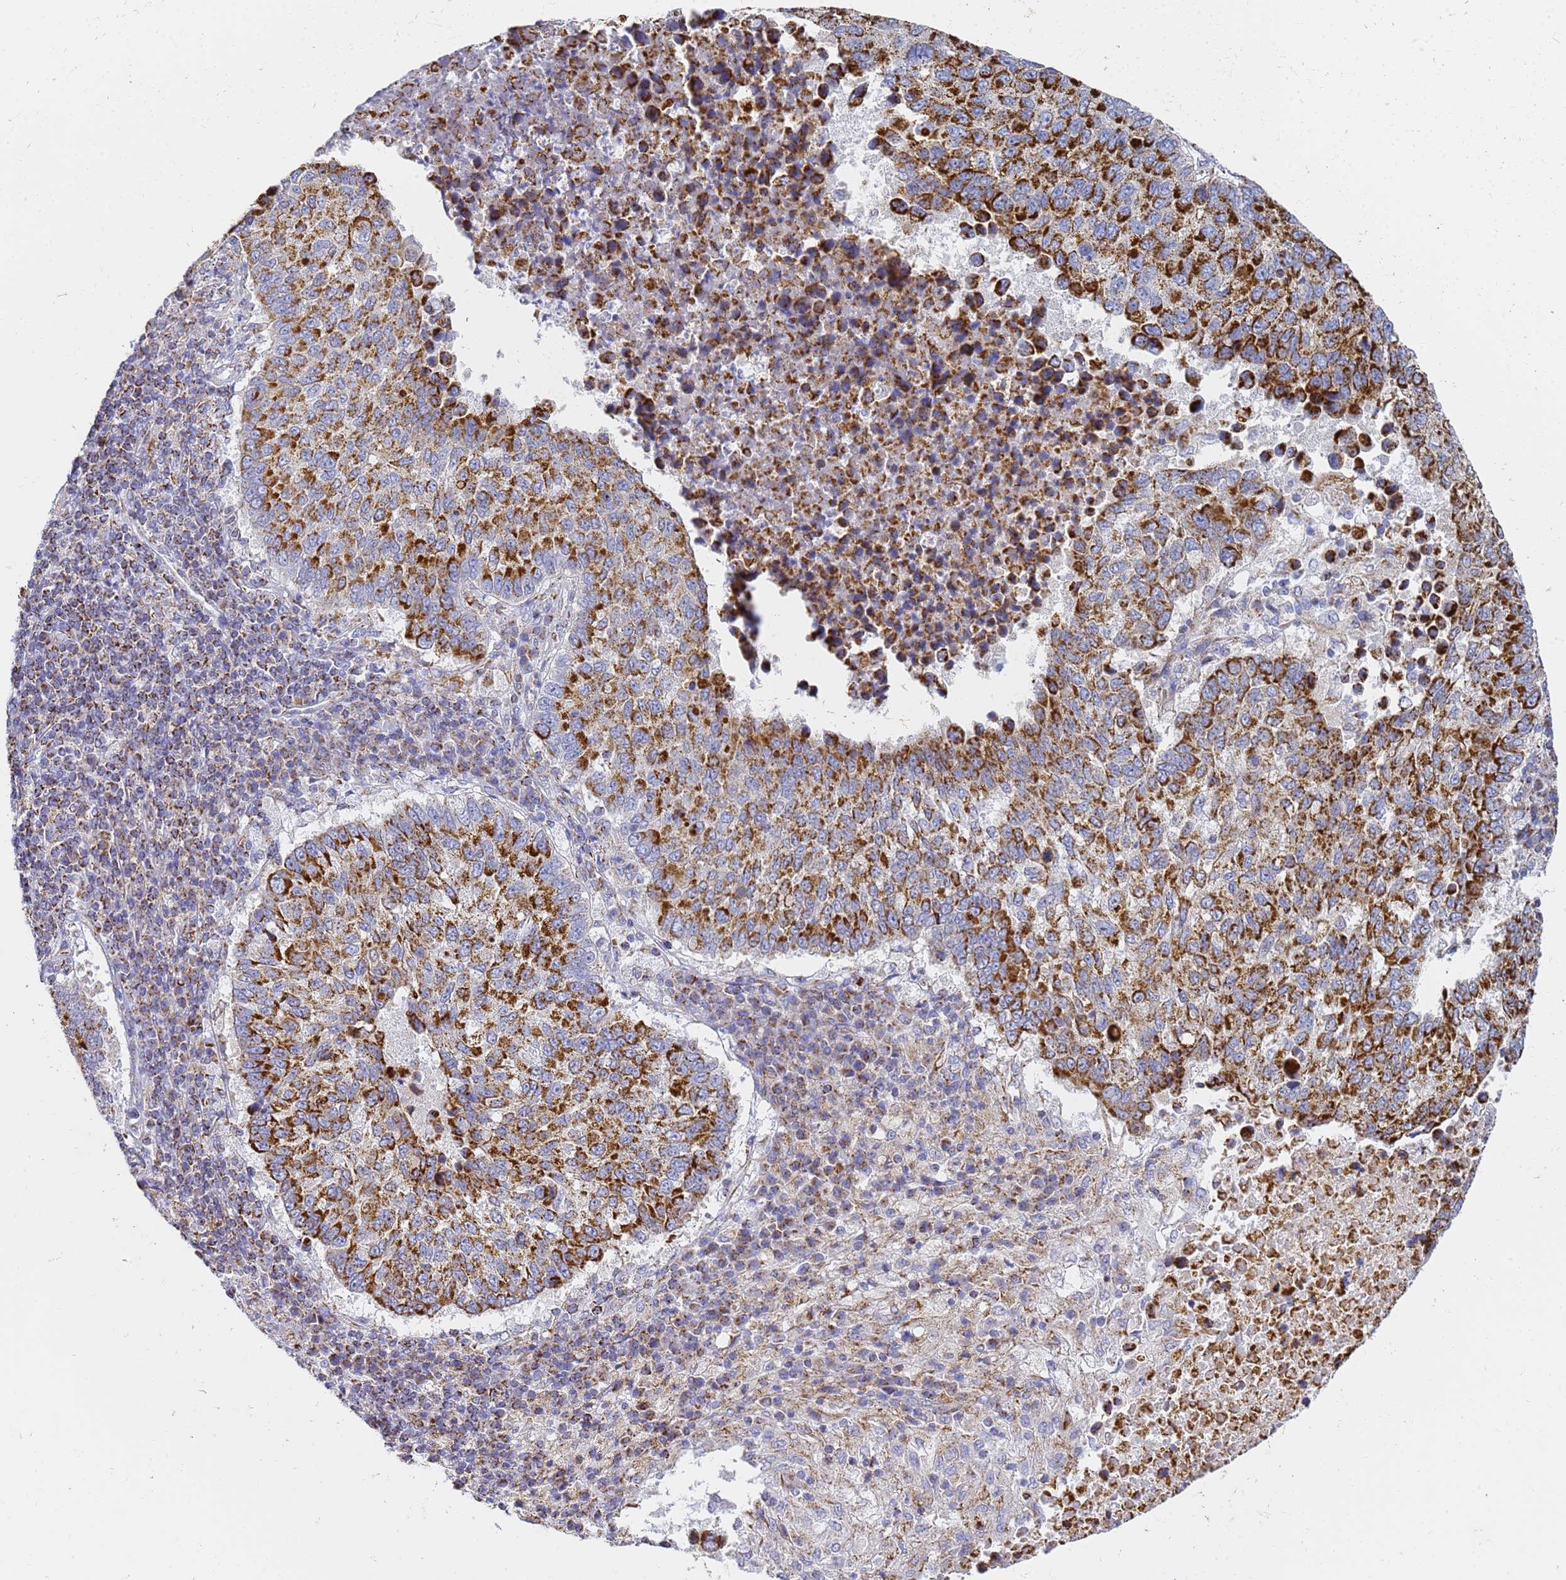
{"staining": {"intensity": "strong", "quantity": ">75%", "location": "cytoplasmic/membranous"}, "tissue": "lung cancer", "cell_type": "Tumor cells", "image_type": "cancer", "snomed": [{"axis": "morphology", "description": "Squamous cell carcinoma, NOS"}, {"axis": "topography", "description": "Lung"}], "caption": "DAB (3,3'-diaminobenzidine) immunohistochemical staining of human lung squamous cell carcinoma exhibits strong cytoplasmic/membranous protein positivity in approximately >75% of tumor cells.", "gene": "CNIH4", "patient": {"sex": "male", "age": 73}}